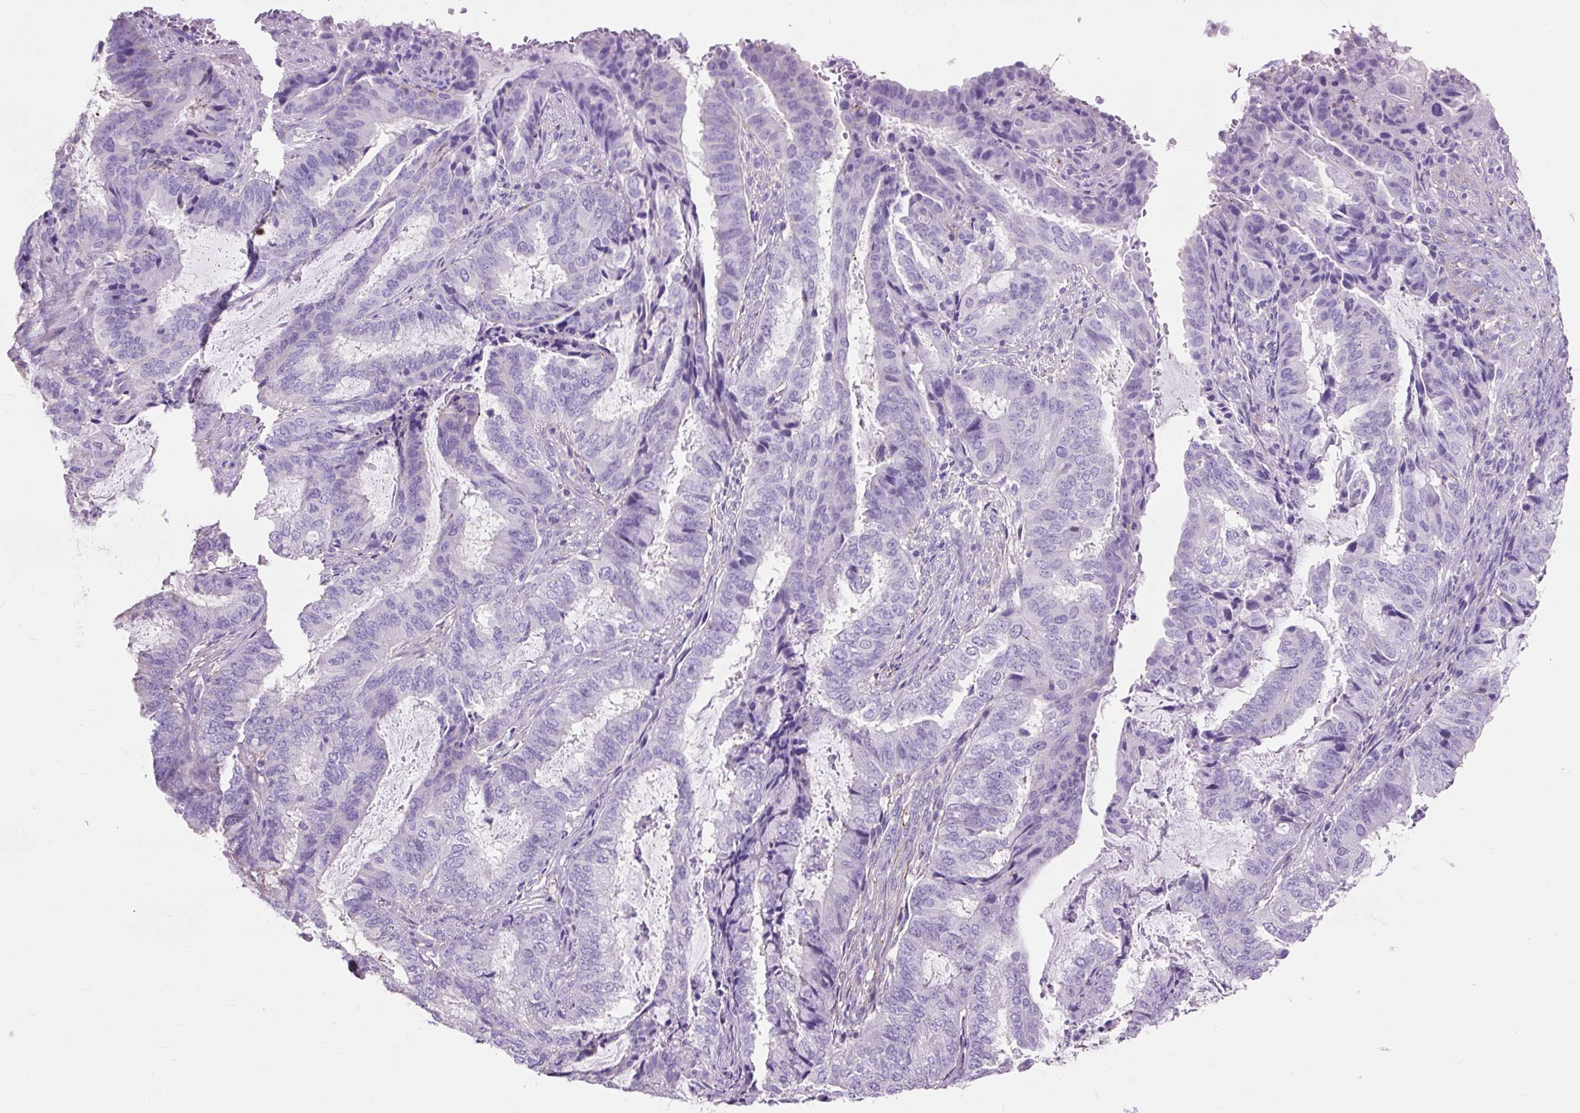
{"staining": {"intensity": "negative", "quantity": "none", "location": "none"}, "tissue": "endometrial cancer", "cell_type": "Tumor cells", "image_type": "cancer", "snomed": [{"axis": "morphology", "description": "Adenocarcinoma, NOS"}, {"axis": "topography", "description": "Endometrium"}], "caption": "Micrograph shows no protein expression in tumor cells of endometrial cancer tissue.", "gene": "OR10A7", "patient": {"sex": "female", "age": 51}}